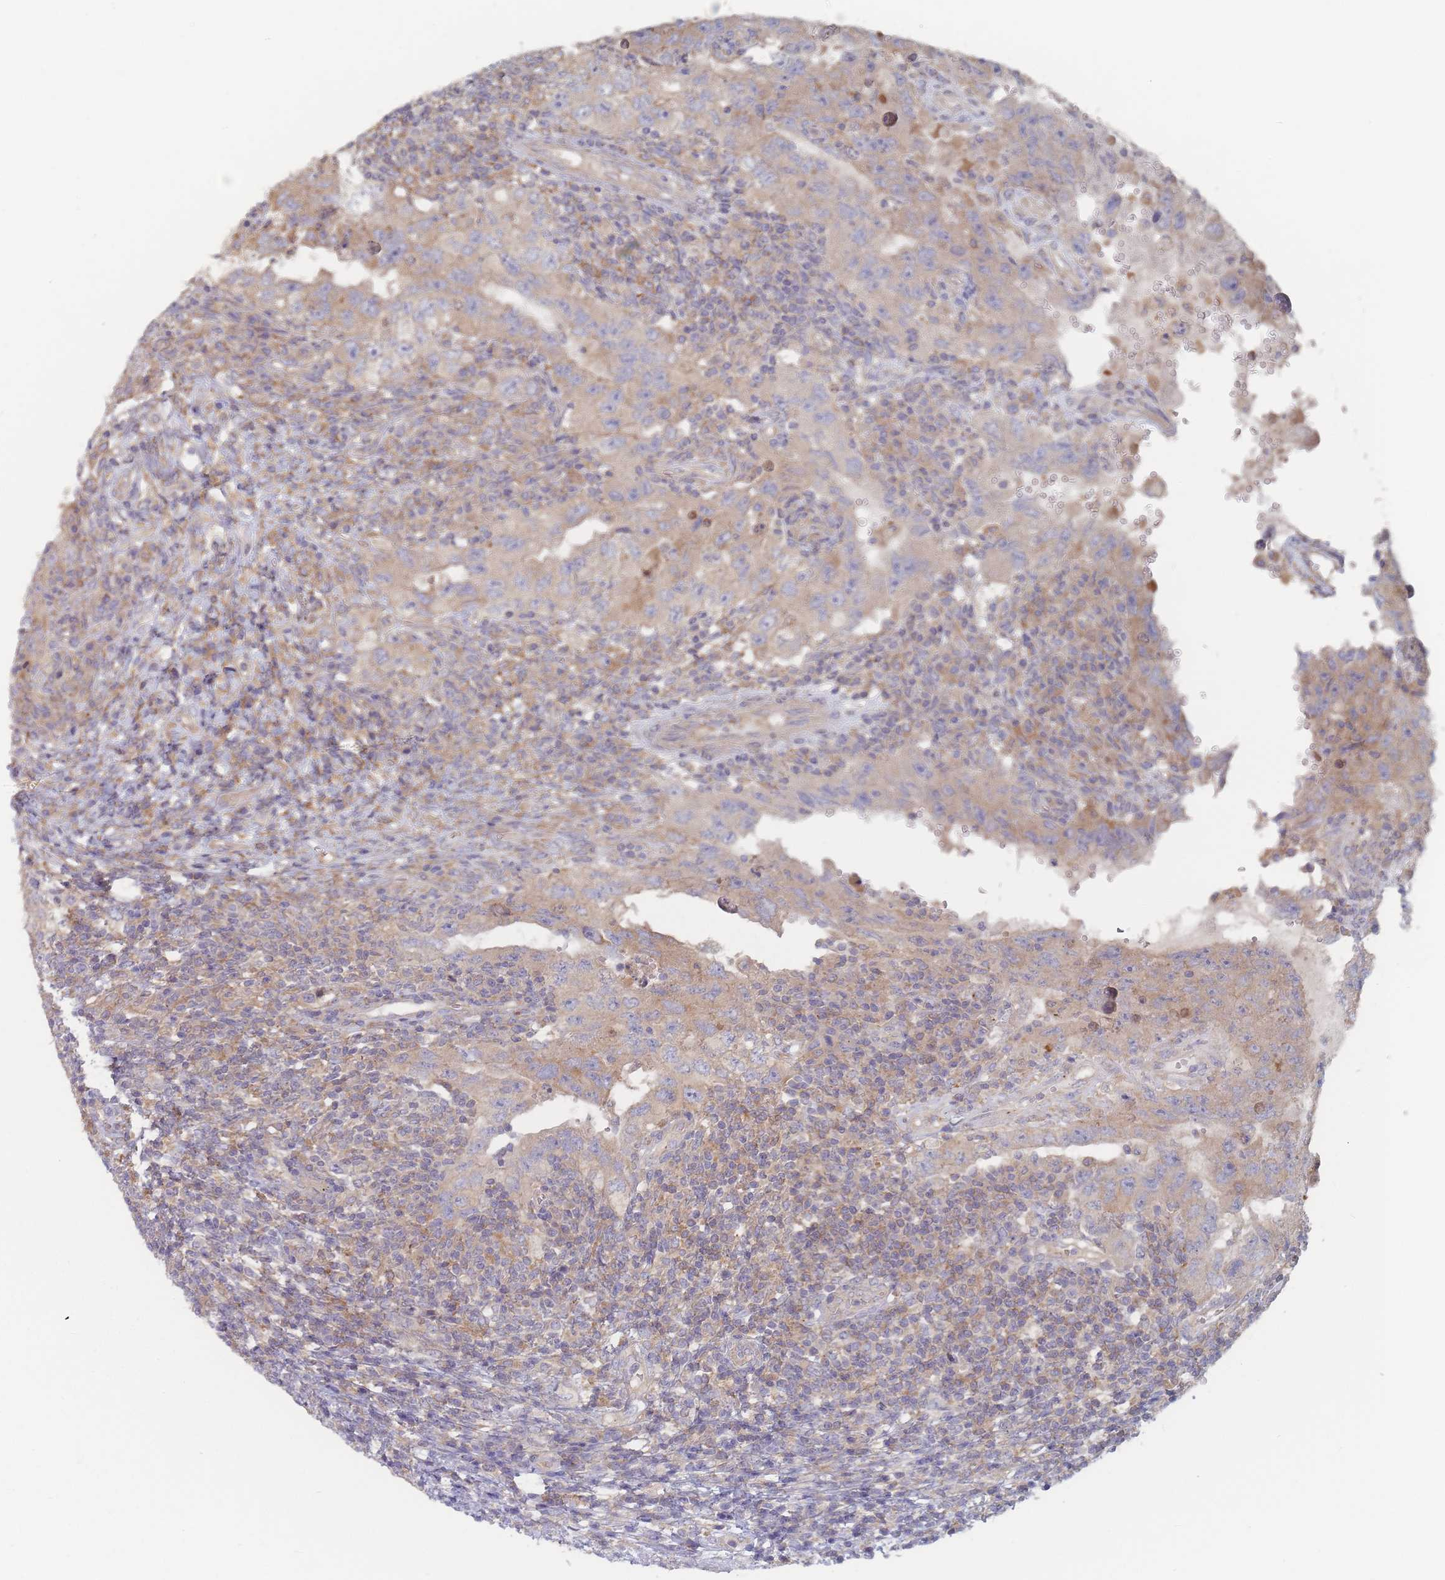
{"staining": {"intensity": "weak", "quantity": "25%-75%", "location": "cytoplasmic/membranous"}, "tissue": "testis cancer", "cell_type": "Tumor cells", "image_type": "cancer", "snomed": [{"axis": "morphology", "description": "Carcinoma, Embryonal, NOS"}, {"axis": "topography", "description": "Testis"}], "caption": "IHC photomicrograph of neoplastic tissue: testis cancer (embryonal carcinoma) stained using immunohistochemistry shows low levels of weak protein expression localized specifically in the cytoplasmic/membranous of tumor cells, appearing as a cytoplasmic/membranous brown color.", "gene": "EFCC1", "patient": {"sex": "male", "age": 26}}